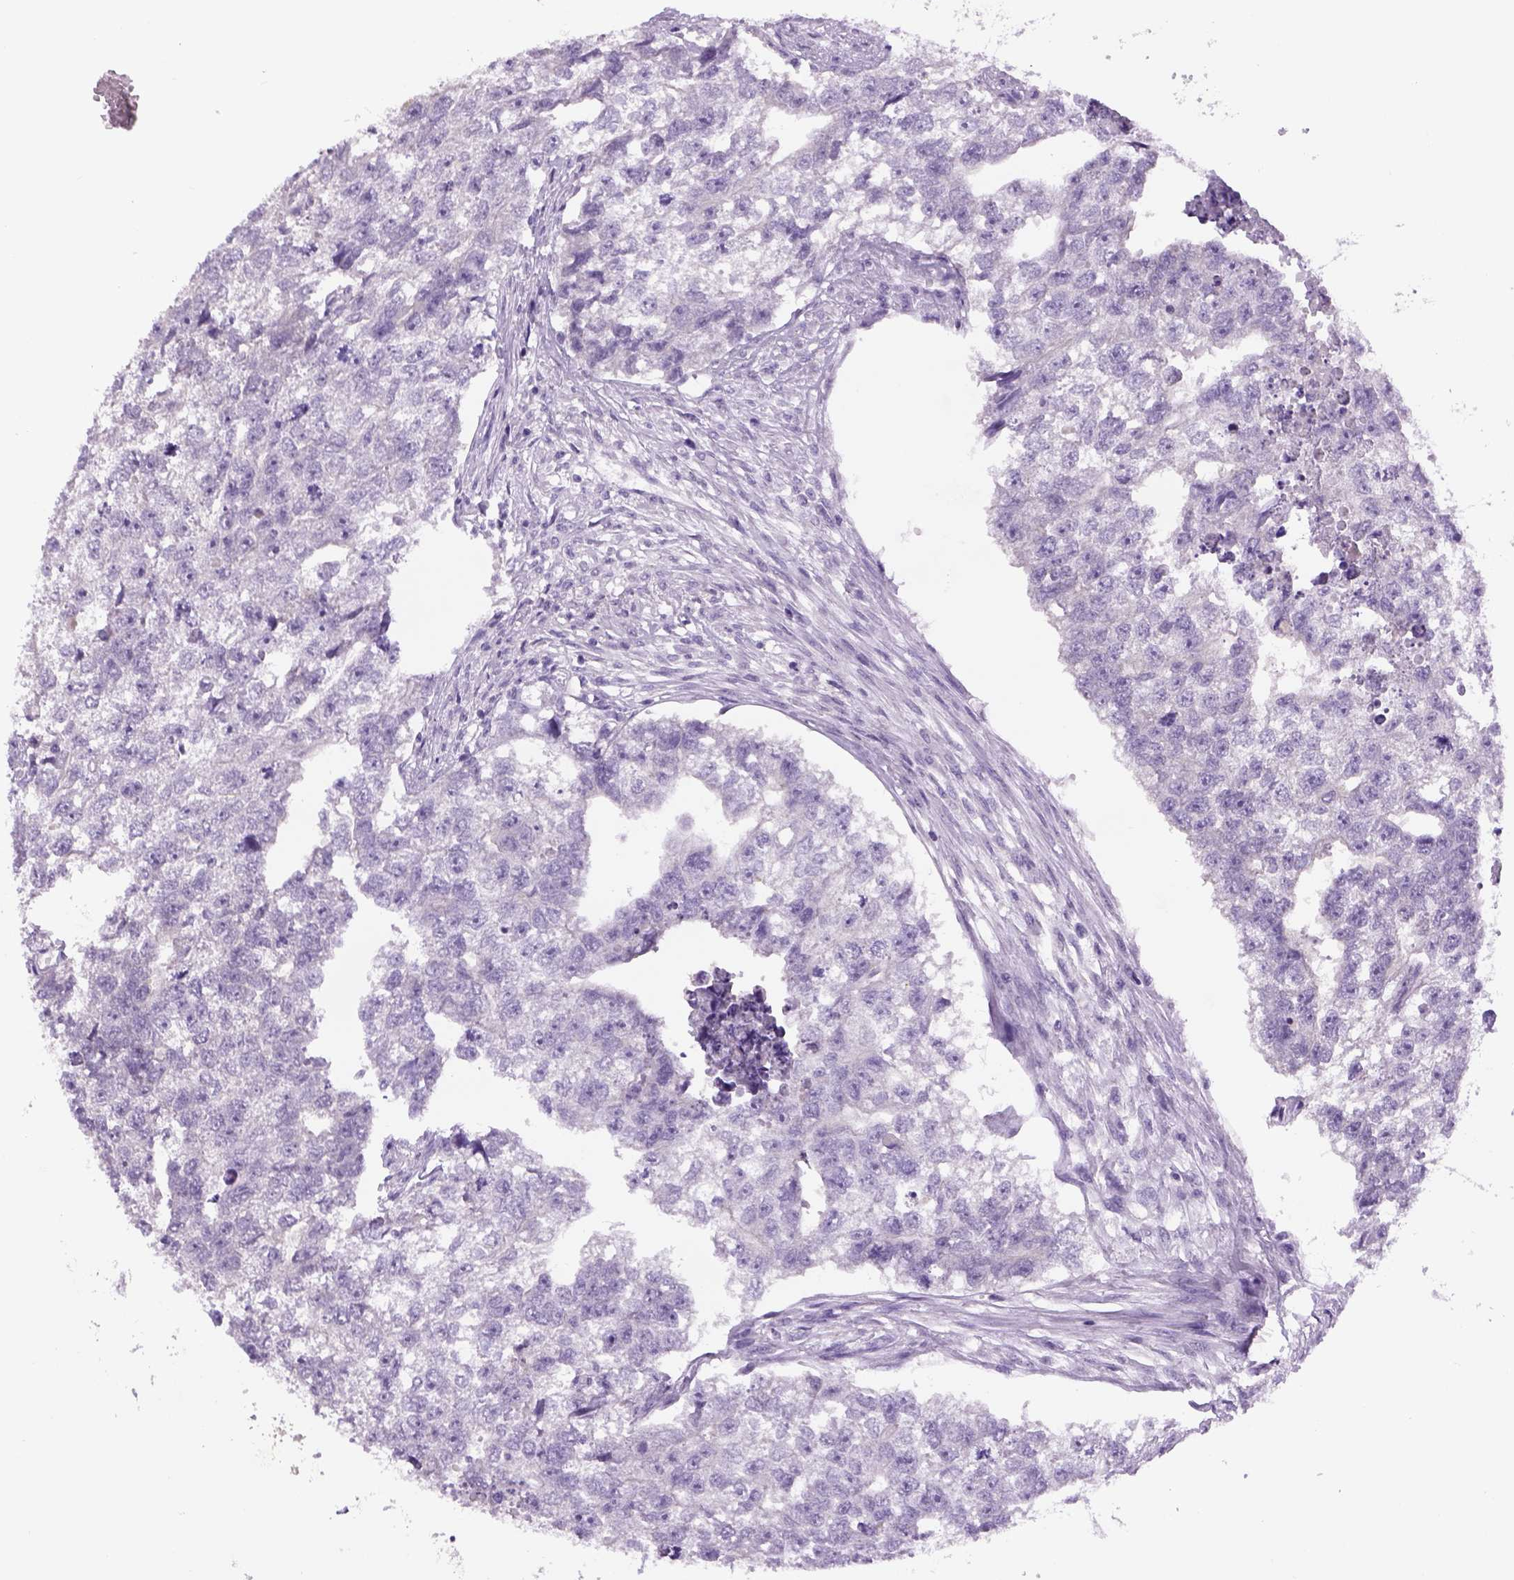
{"staining": {"intensity": "negative", "quantity": "none", "location": "none"}, "tissue": "testis cancer", "cell_type": "Tumor cells", "image_type": "cancer", "snomed": [{"axis": "morphology", "description": "Carcinoma, Embryonal, NOS"}, {"axis": "morphology", "description": "Teratoma, malignant, NOS"}, {"axis": "topography", "description": "Testis"}], "caption": "This is a image of immunohistochemistry staining of testis cancer, which shows no positivity in tumor cells.", "gene": "DBH", "patient": {"sex": "male", "age": 44}}